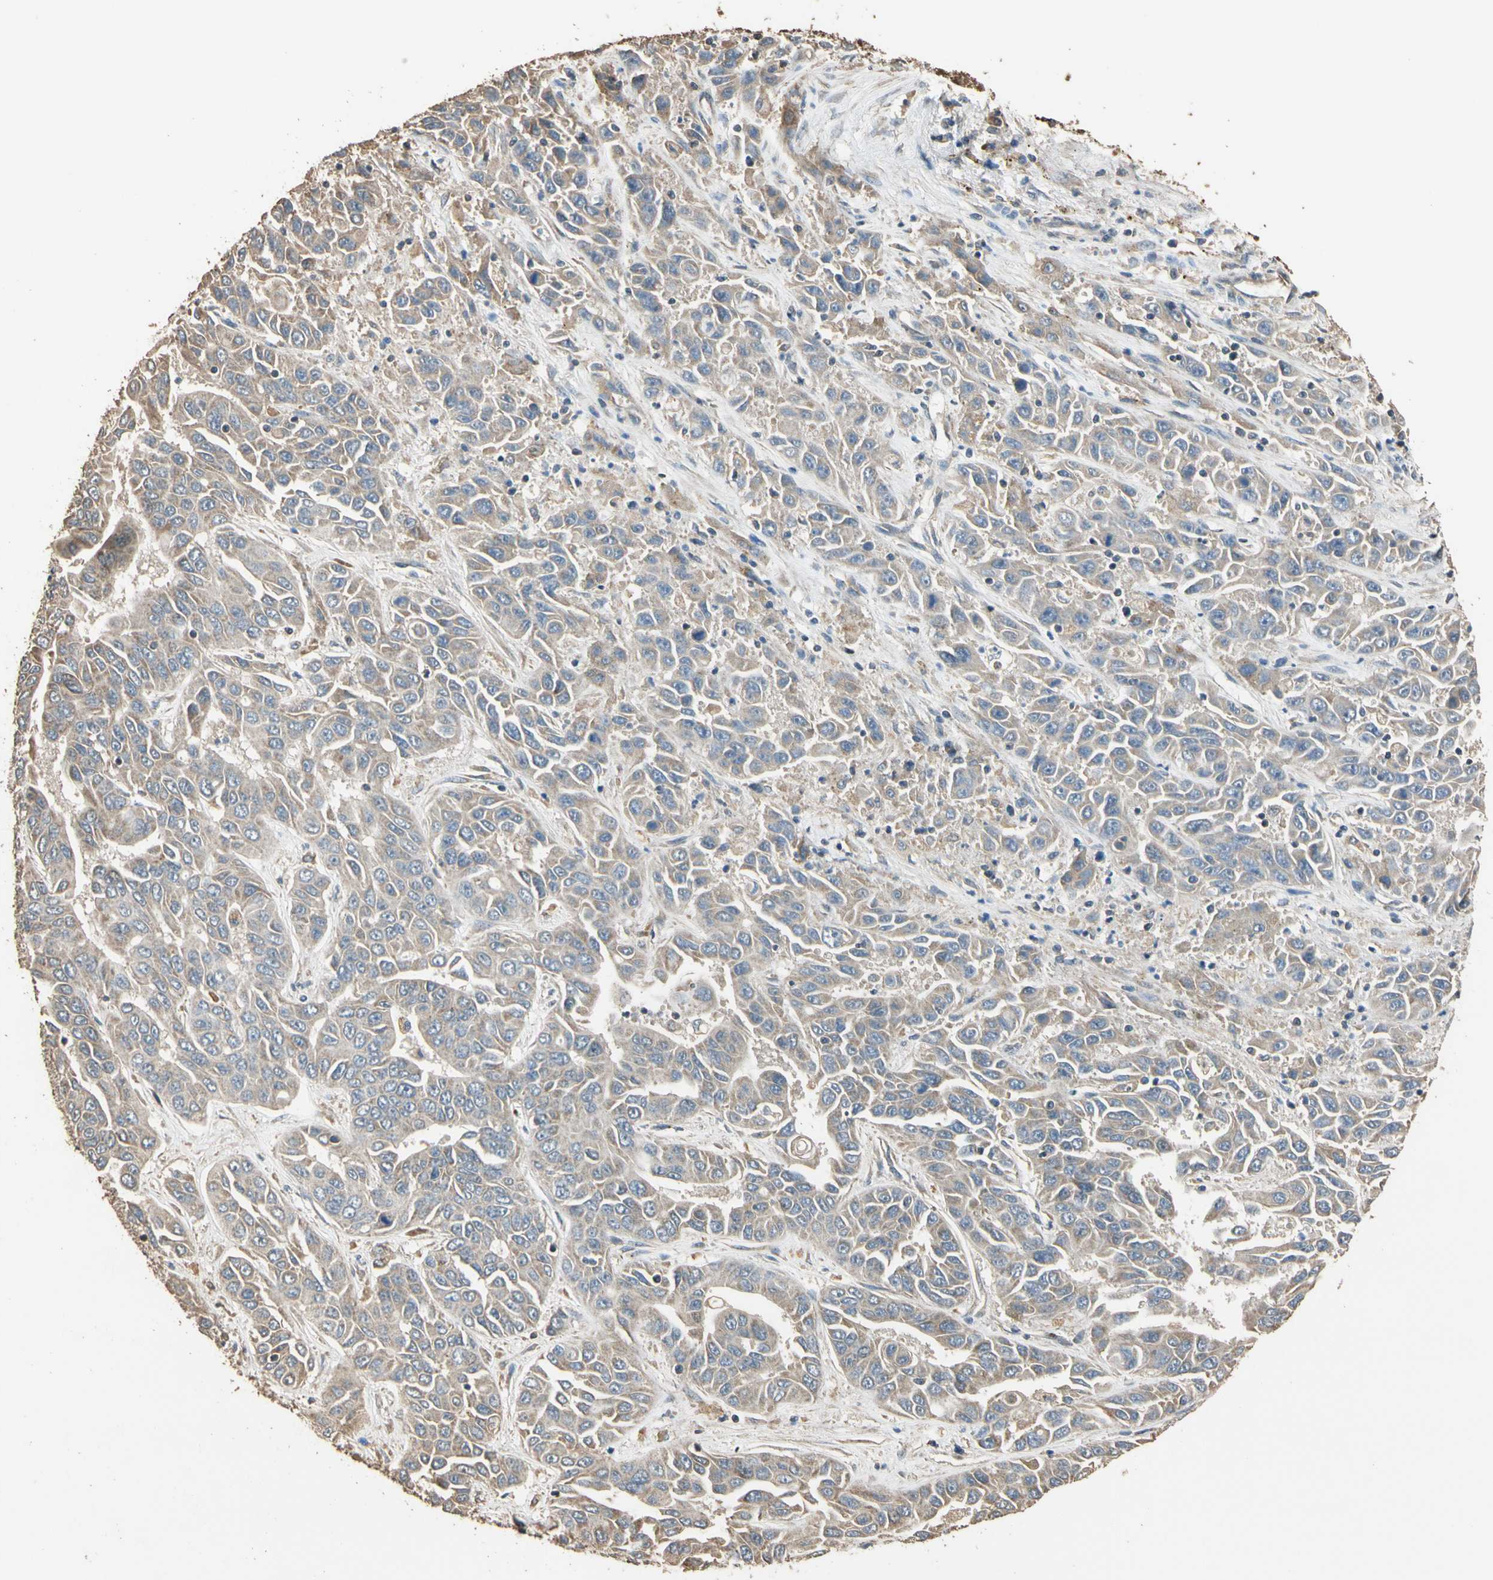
{"staining": {"intensity": "weak", "quantity": ">75%", "location": "cytoplasmic/membranous"}, "tissue": "liver cancer", "cell_type": "Tumor cells", "image_type": "cancer", "snomed": [{"axis": "morphology", "description": "Cholangiocarcinoma"}, {"axis": "topography", "description": "Liver"}], "caption": "Cholangiocarcinoma (liver) stained with a brown dye shows weak cytoplasmic/membranous positive staining in approximately >75% of tumor cells.", "gene": "STX18", "patient": {"sex": "female", "age": 52}}